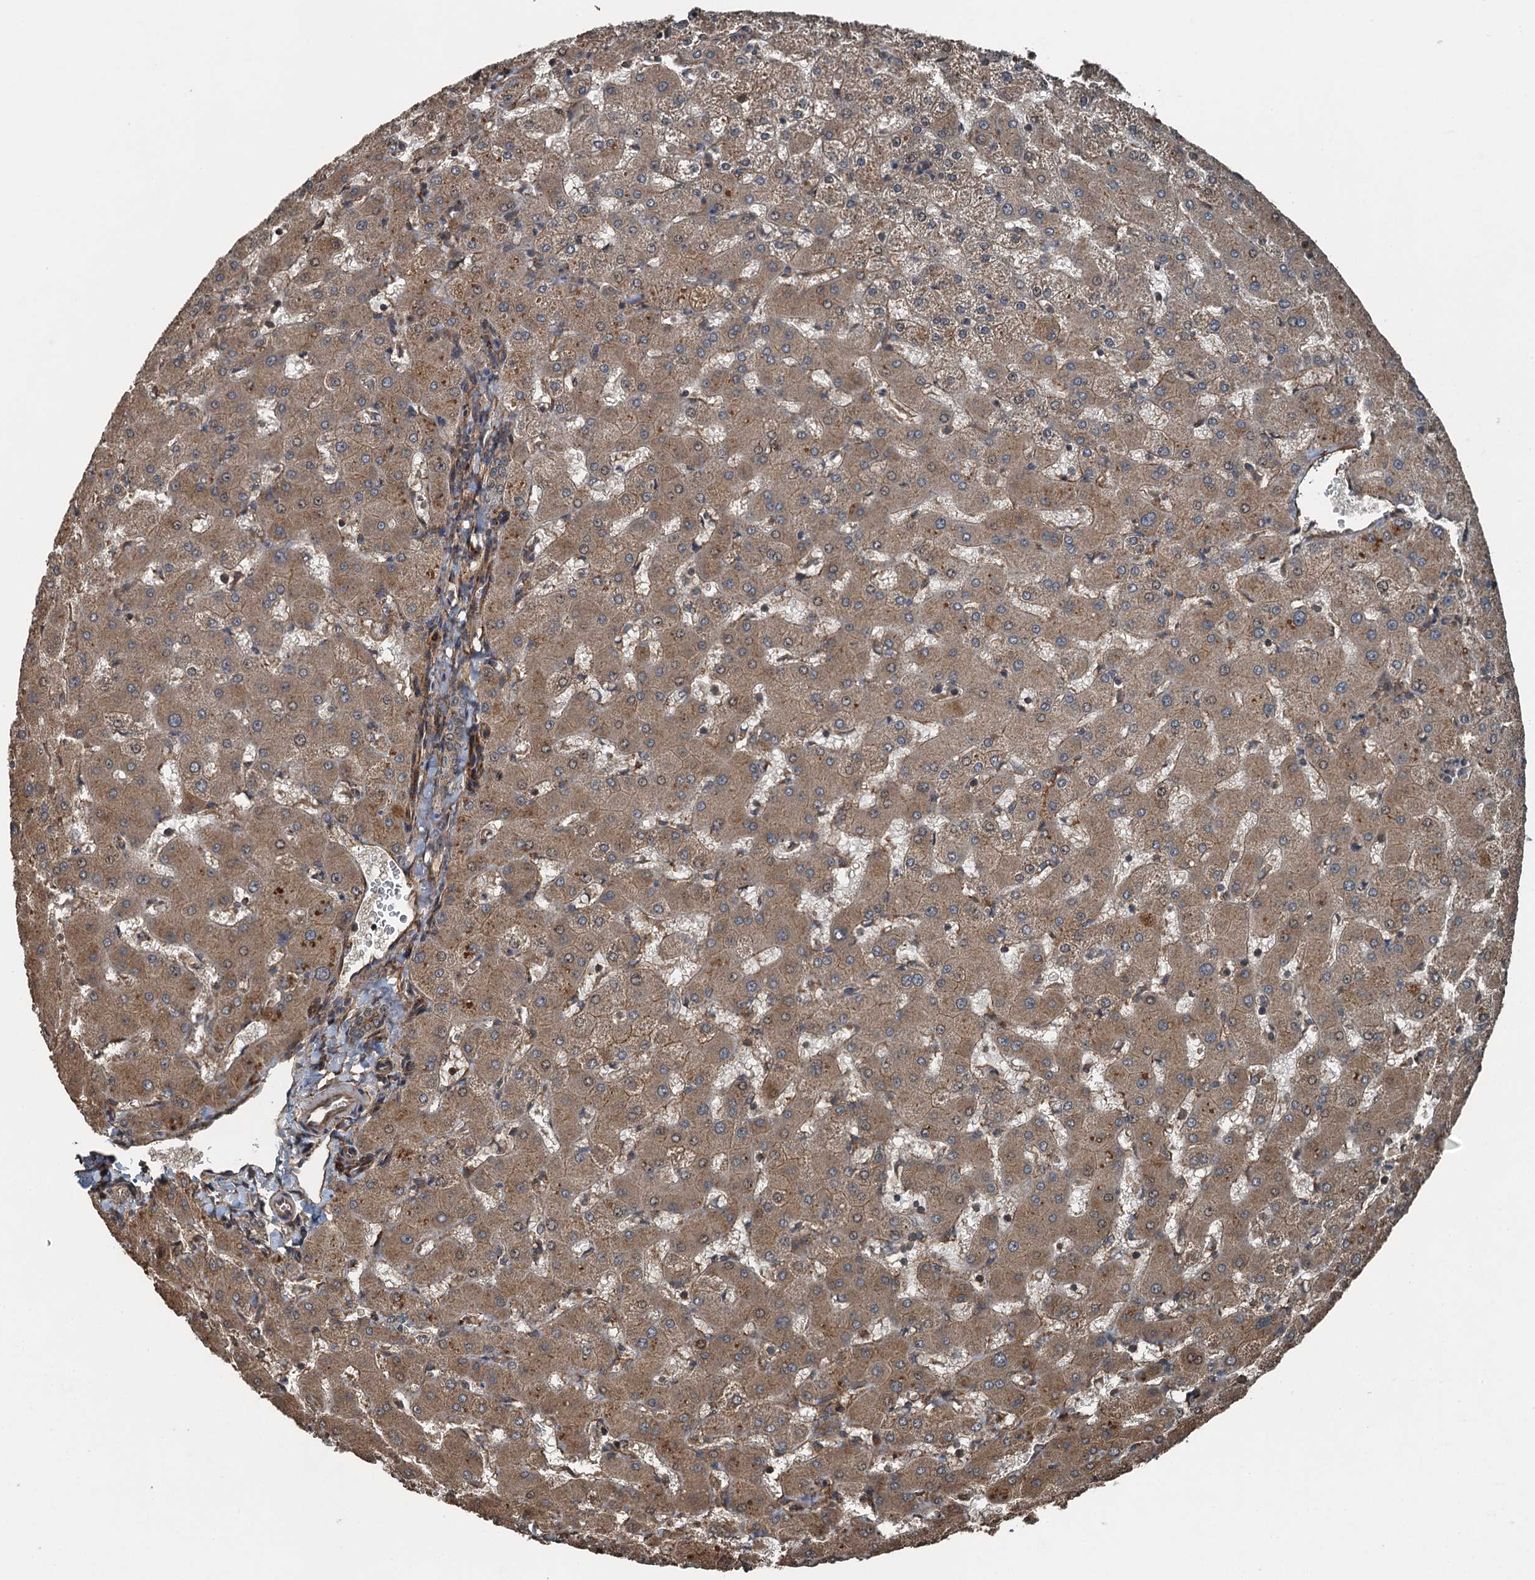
{"staining": {"intensity": "moderate", "quantity": ">75%", "location": "cytoplasmic/membranous"}, "tissue": "liver", "cell_type": "Cholangiocytes", "image_type": "normal", "snomed": [{"axis": "morphology", "description": "Normal tissue, NOS"}, {"axis": "topography", "description": "Liver"}], "caption": "Moderate cytoplasmic/membranous protein expression is appreciated in about >75% of cholangiocytes in liver.", "gene": "TCTN1", "patient": {"sex": "female", "age": 63}}